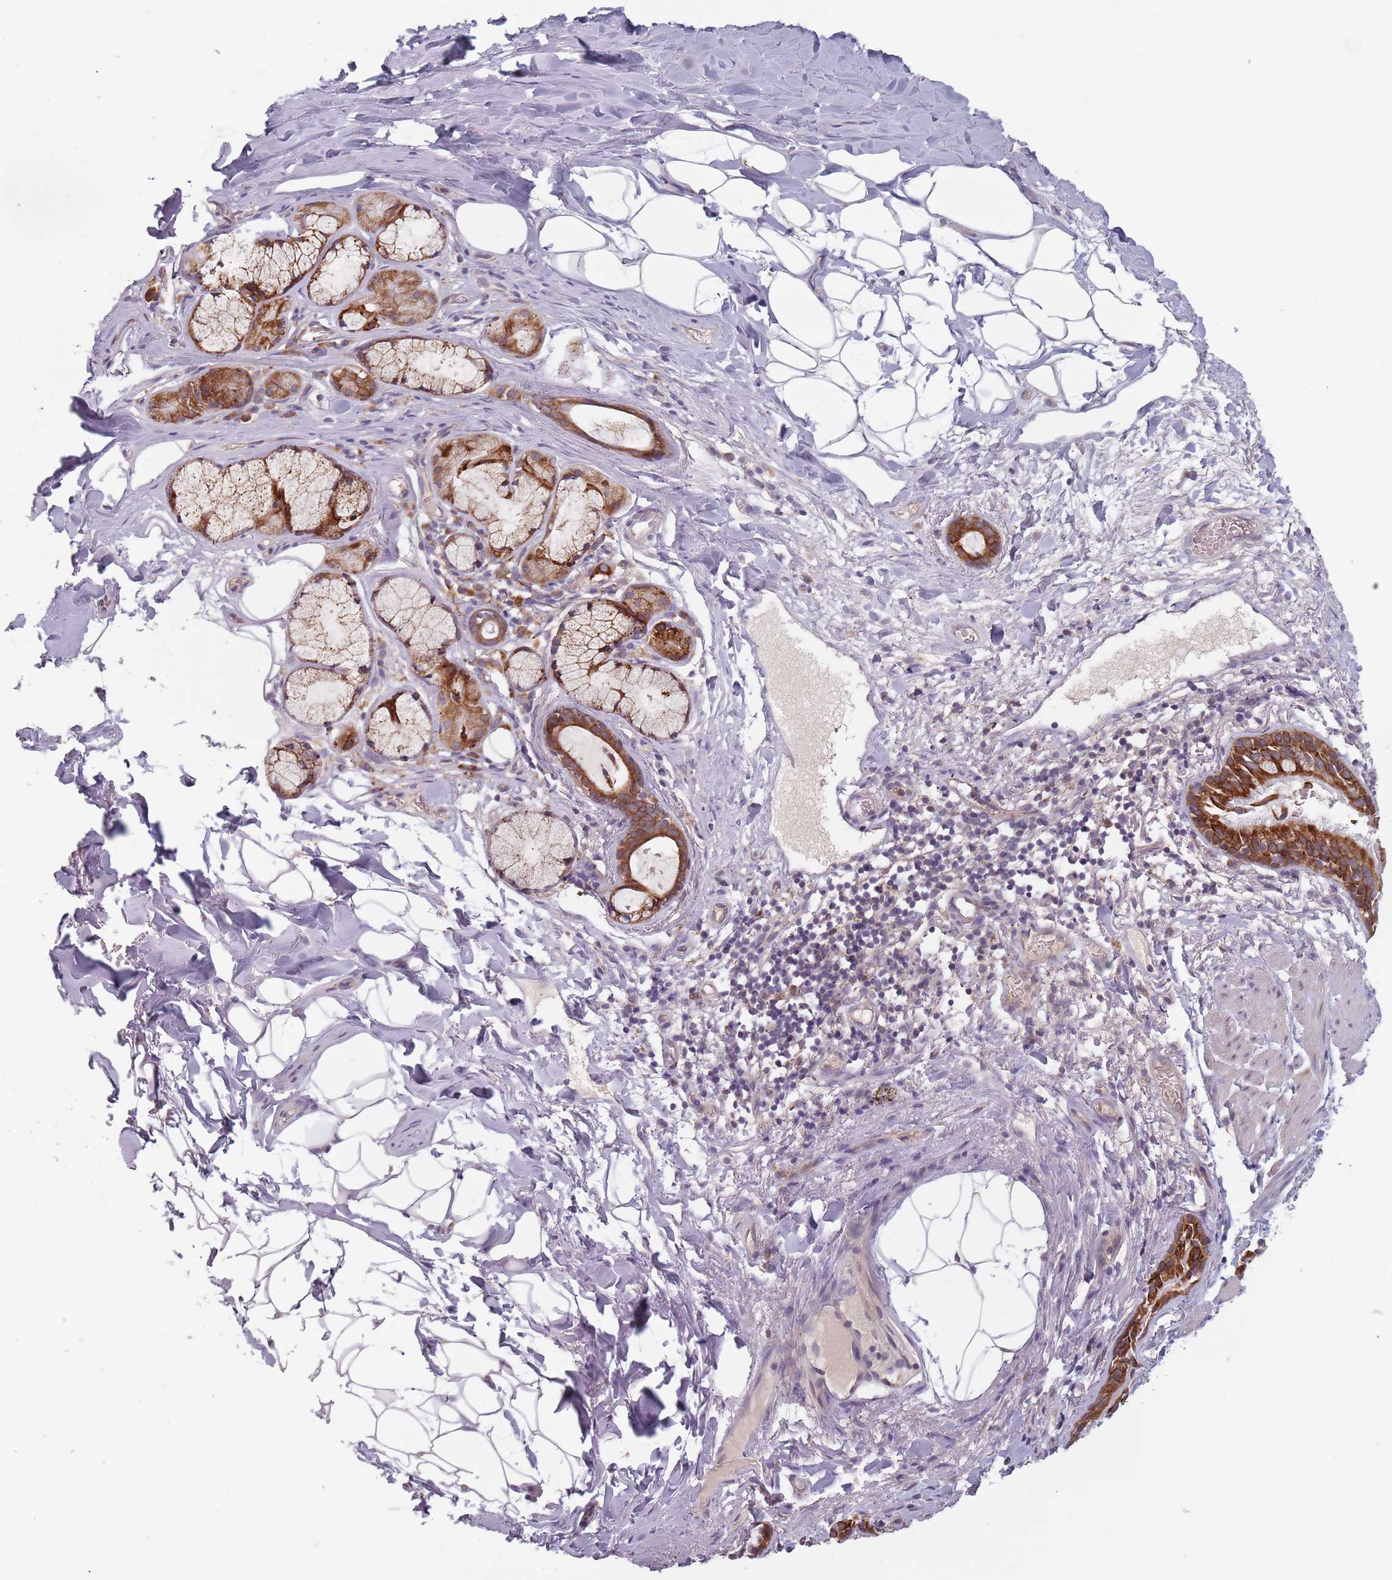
{"staining": {"intensity": "strong", "quantity": ">75%", "location": "cytoplasmic/membranous"}, "tissue": "bronchus", "cell_type": "Respiratory epithelial cells", "image_type": "normal", "snomed": [{"axis": "morphology", "description": "Normal tissue, NOS"}, {"axis": "topography", "description": "Cartilage tissue"}], "caption": "Immunohistochemical staining of benign human bronchus exhibits strong cytoplasmic/membranous protein expression in about >75% of respiratory epithelial cells.", "gene": "ADAL", "patient": {"sex": "male", "age": 63}}